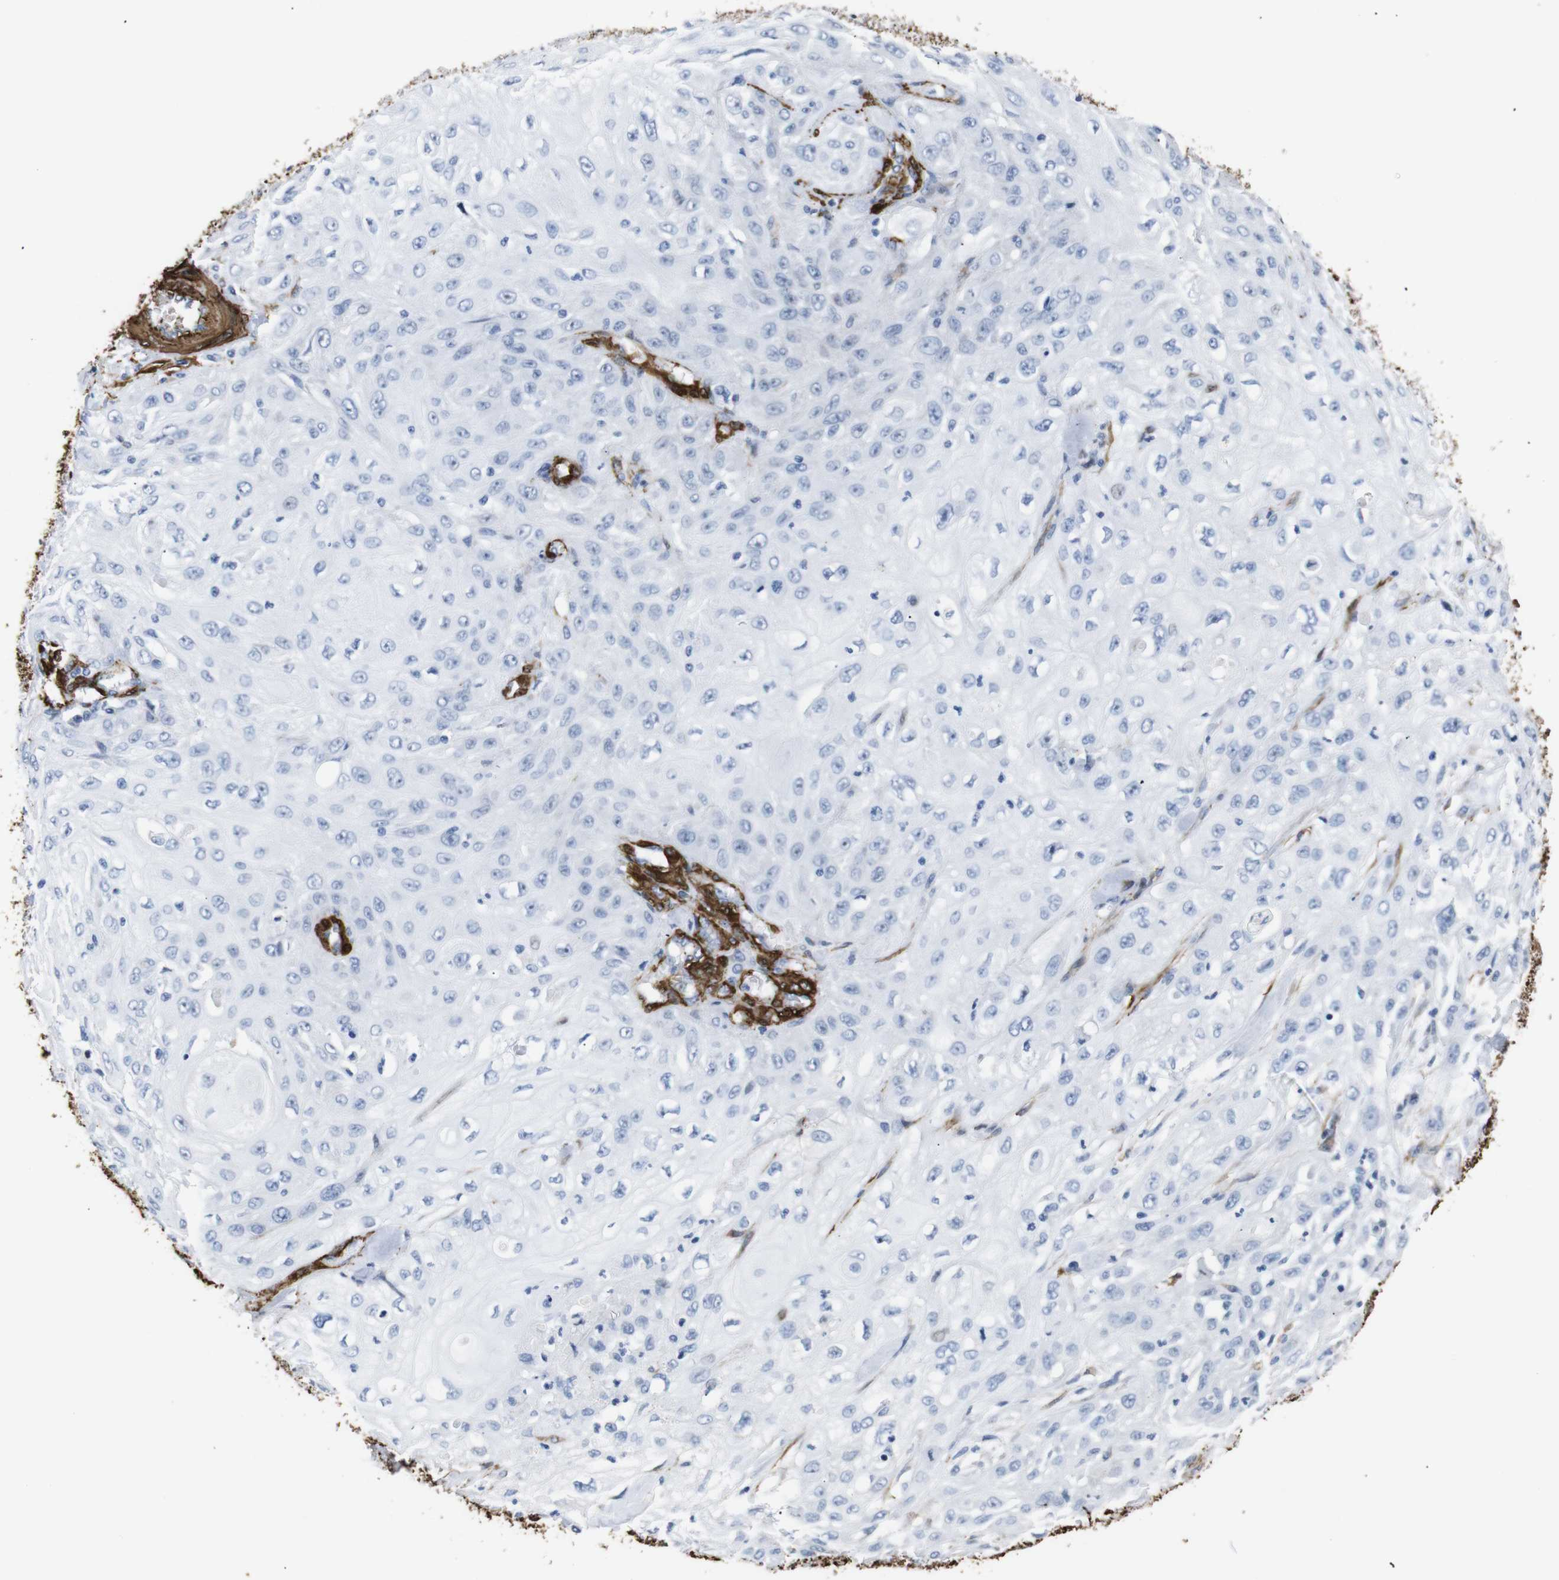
{"staining": {"intensity": "negative", "quantity": "none", "location": "none"}, "tissue": "skin cancer", "cell_type": "Tumor cells", "image_type": "cancer", "snomed": [{"axis": "morphology", "description": "Squamous cell carcinoma, NOS"}, {"axis": "morphology", "description": "Squamous cell carcinoma, metastatic, NOS"}, {"axis": "topography", "description": "Skin"}, {"axis": "topography", "description": "Lymph node"}], "caption": "Human skin cancer stained for a protein using IHC demonstrates no expression in tumor cells.", "gene": "ACTA2", "patient": {"sex": "male", "age": 75}}